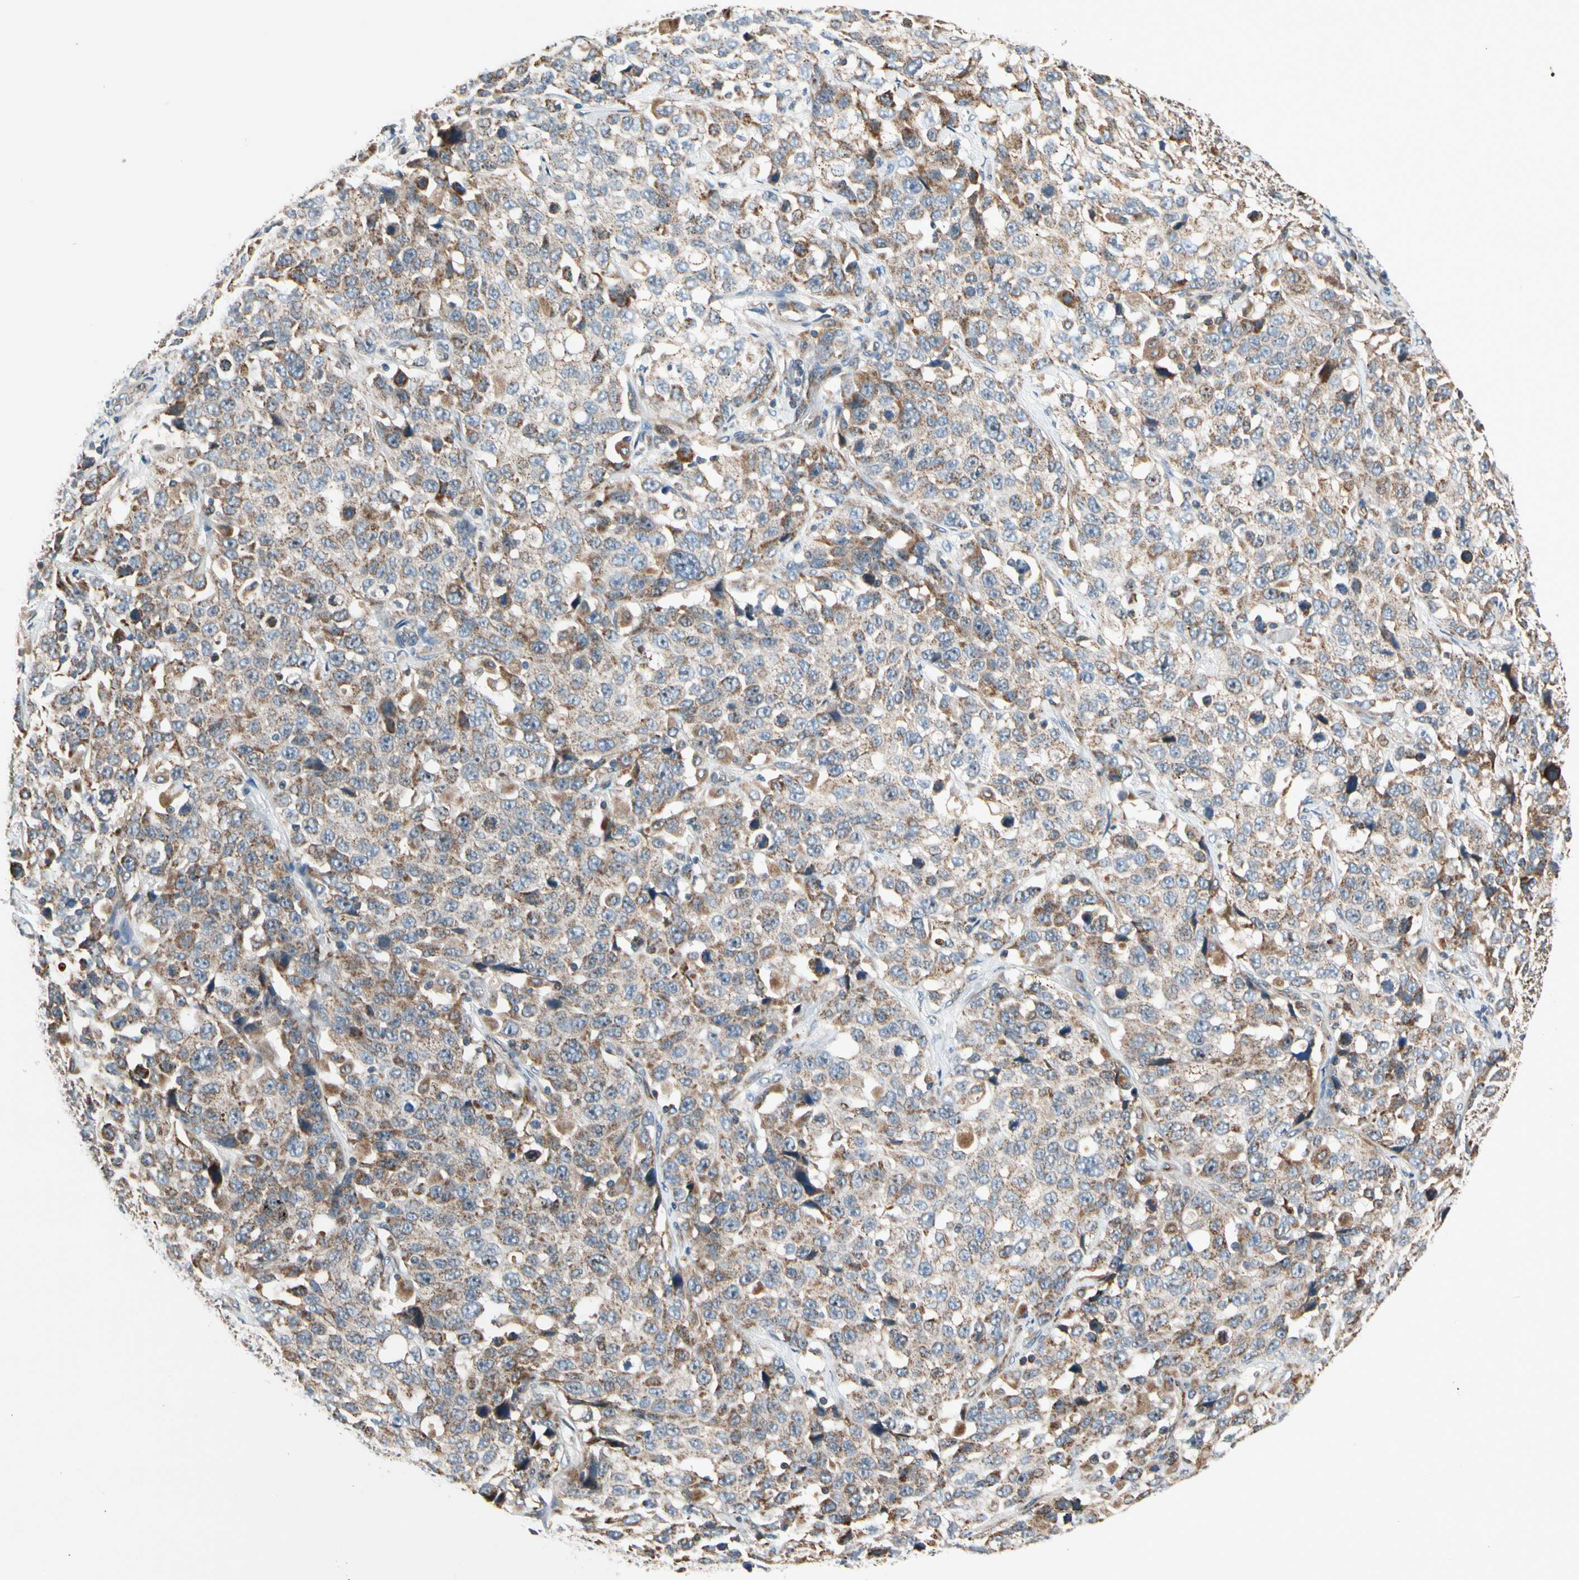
{"staining": {"intensity": "weak", "quantity": ">75%", "location": "cytoplasmic/membranous"}, "tissue": "stomach cancer", "cell_type": "Tumor cells", "image_type": "cancer", "snomed": [{"axis": "morphology", "description": "Normal tissue, NOS"}, {"axis": "morphology", "description": "Adenocarcinoma, NOS"}, {"axis": "topography", "description": "Stomach"}], "caption": "Stomach adenocarcinoma stained for a protein (brown) shows weak cytoplasmic/membranous positive staining in approximately >75% of tumor cells.", "gene": "NPHP3", "patient": {"sex": "male", "age": 48}}